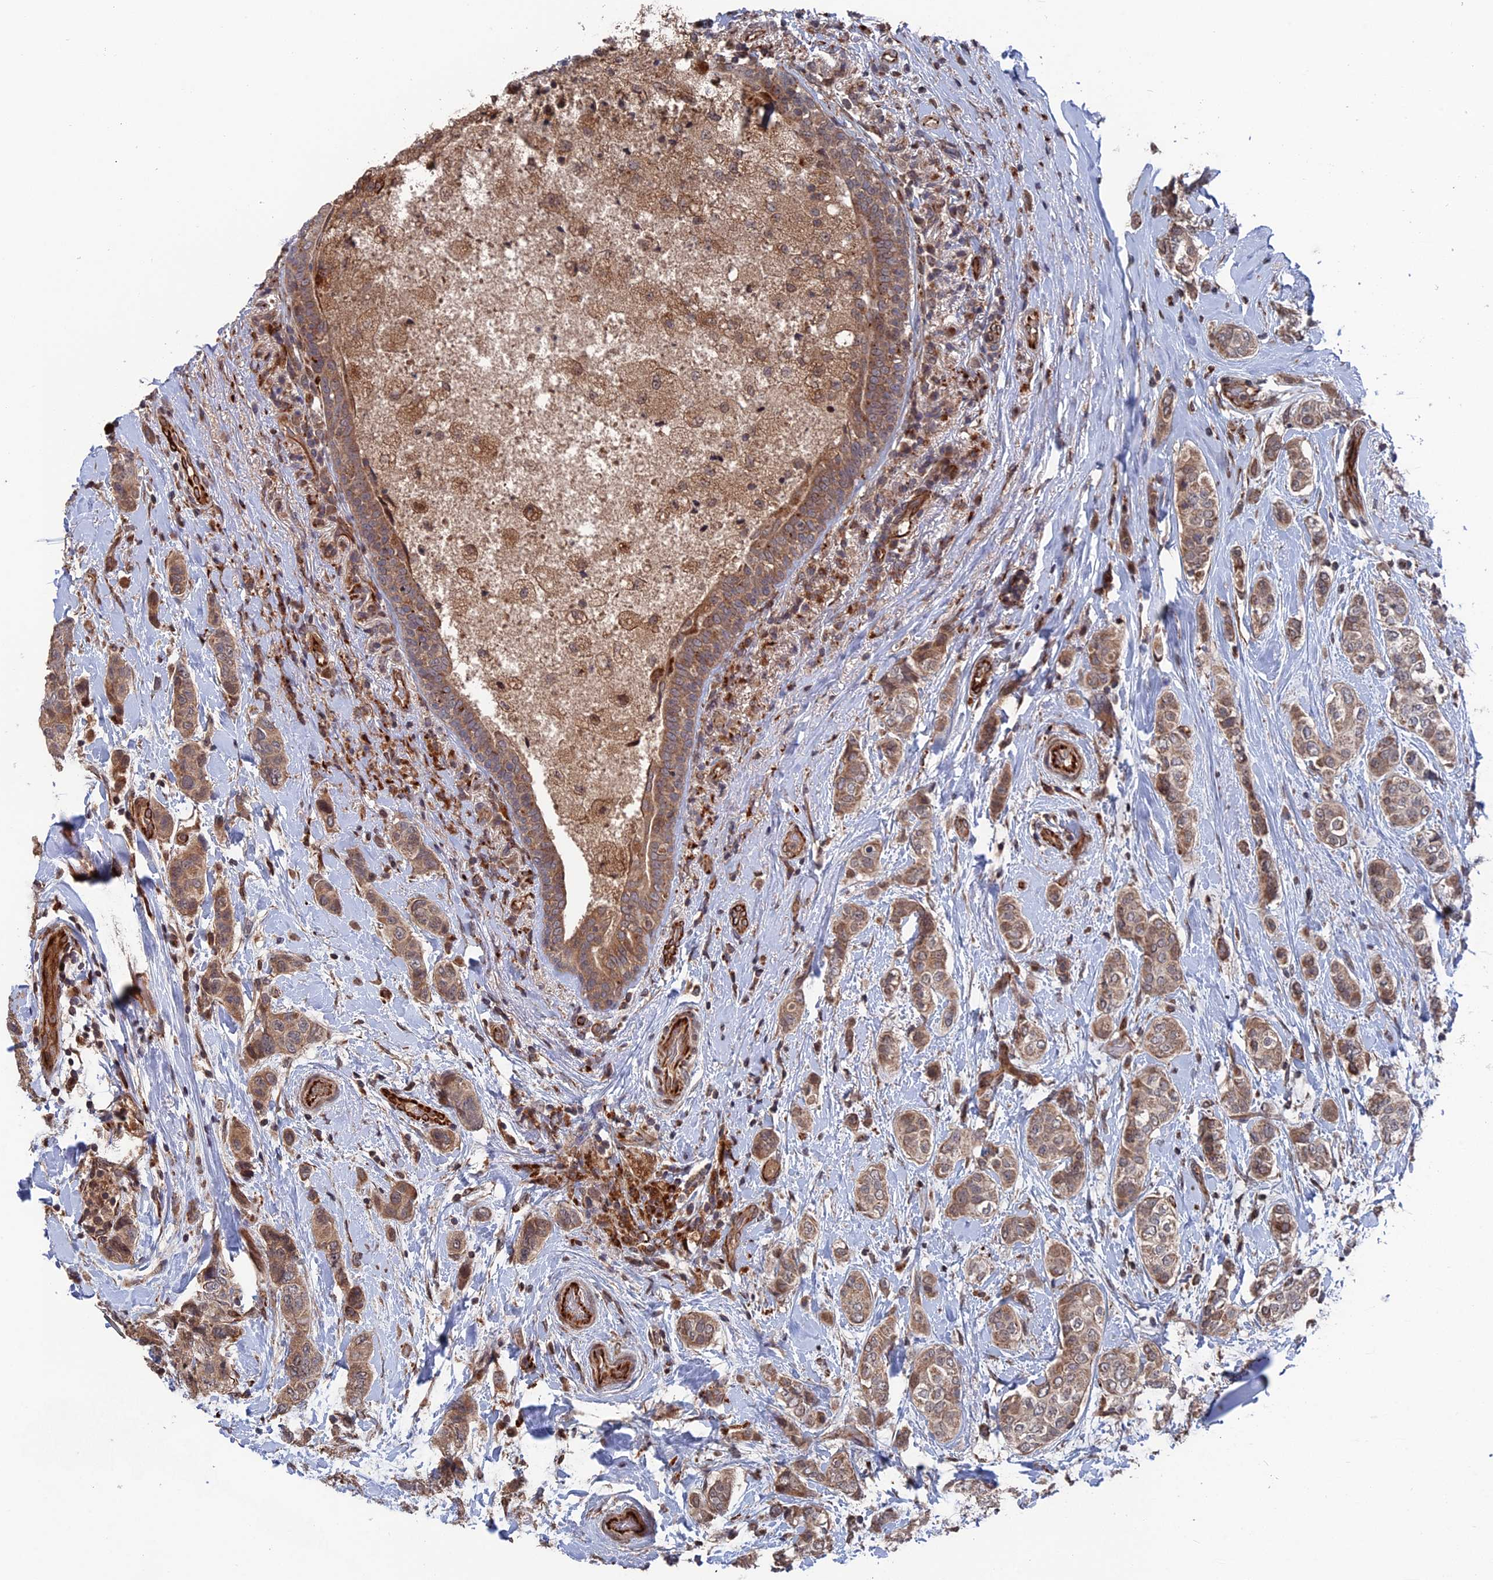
{"staining": {"intensity": "moderate", "quantity": ">75%", "location": "cytoplasmic/membranous"}, "tissue": "breast cancer", "cell_type": "Tumor cells", "image_type": "cancer", "snomed": [{"axis": "morphology", "description": "Lobular carcinoma"}, {"axis": "topography", "description": "Breast"}], "caption": "This micrograph reveals immunohistochemistry staining of lobular carcinoma (breast), with medium moderate cytoplasmic/membranous expression in approximately >75% of tumor cells.", "gene": "PLA2G15", "patient": {"sex": "female", "age": 51}}